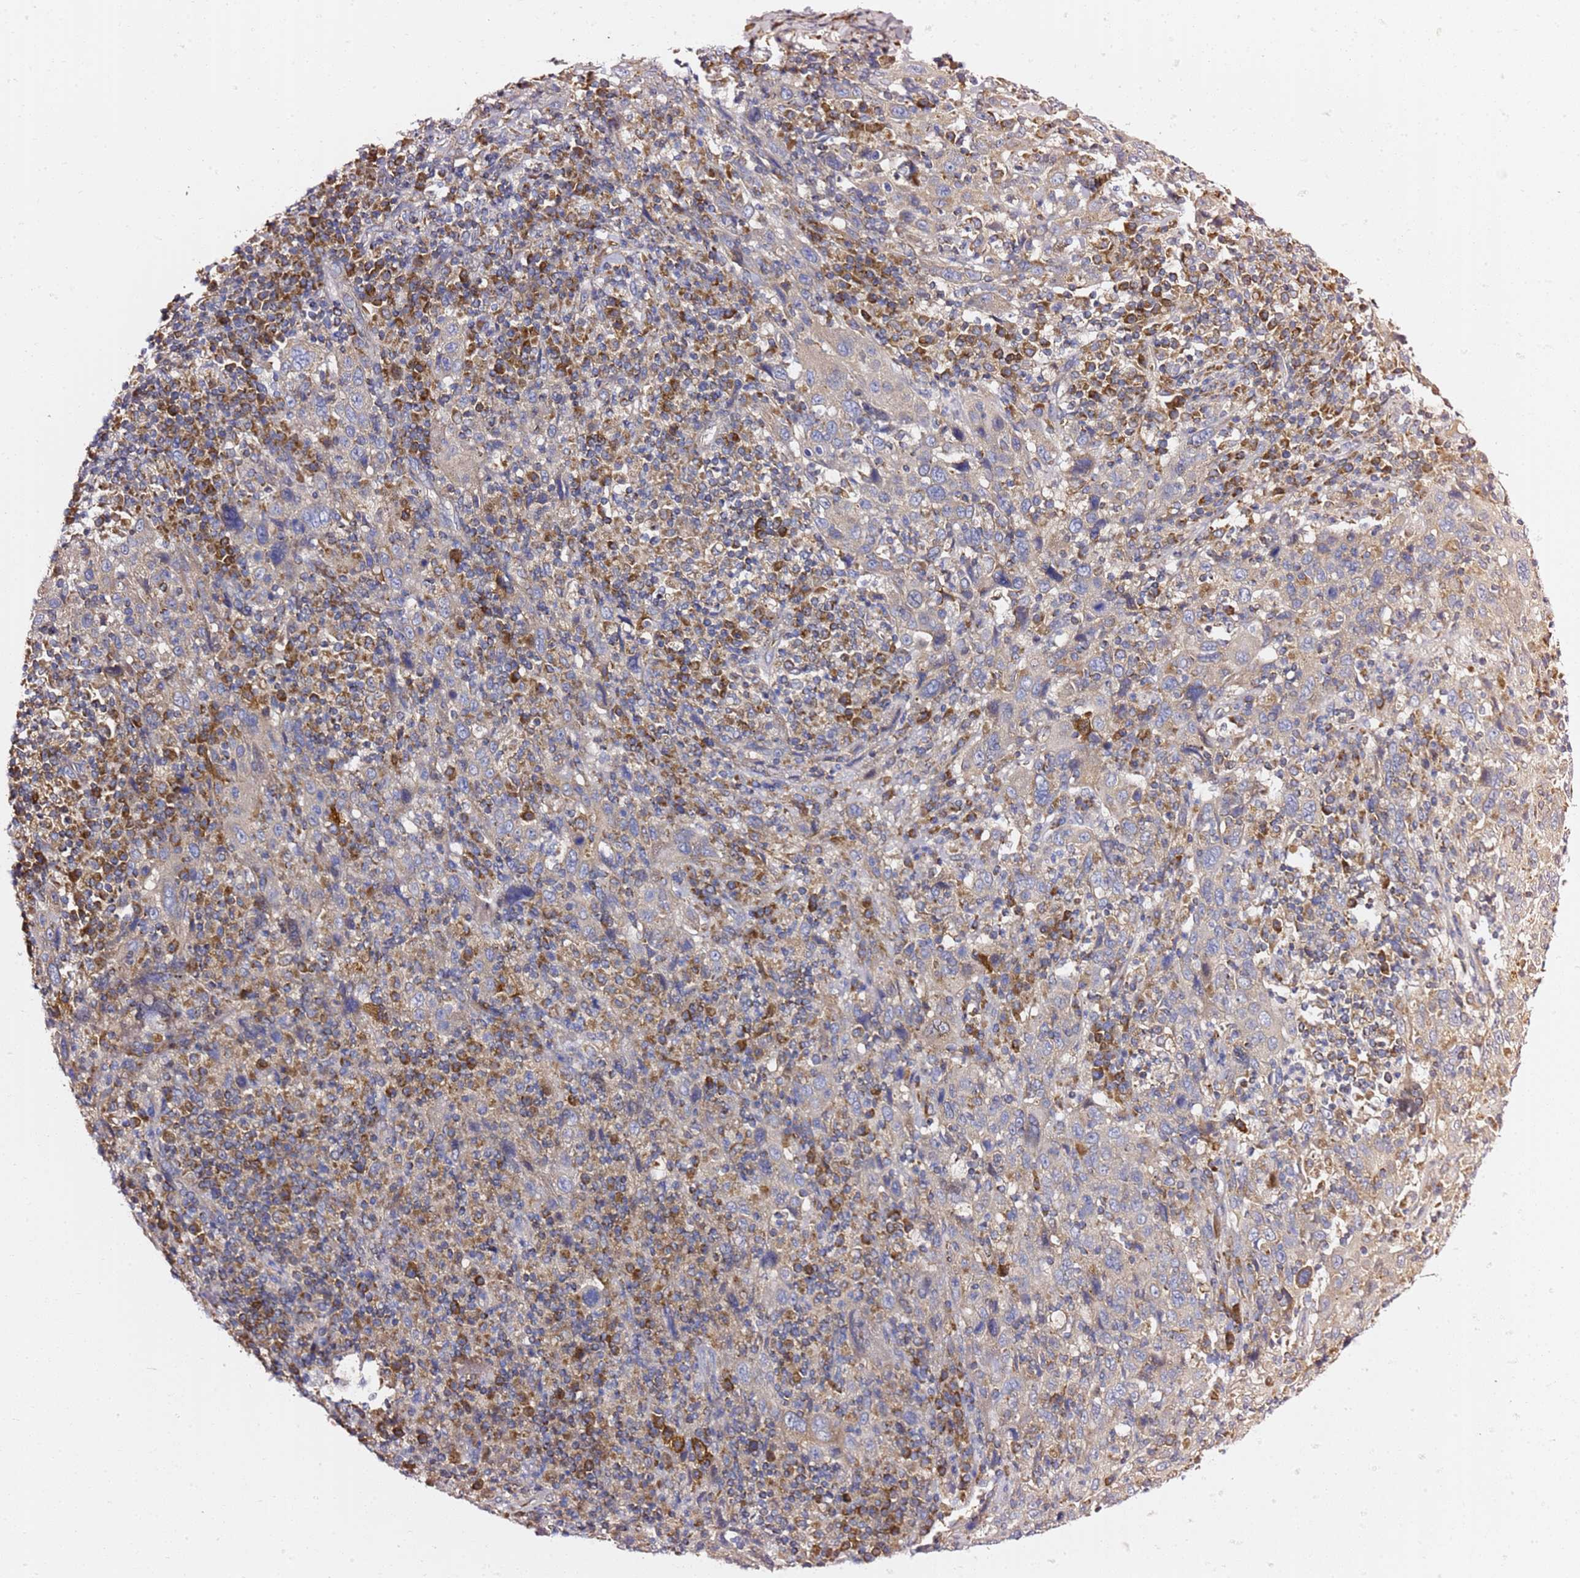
{"staining": {"intensity": "negative", "quantity": "none", "location": "none"}, "tissue": "cervical cancer", "cell_type": "Tumor cells", "image_type": "cancer", "snomed": [{"axis": "morphology", "description": "Squamous cell carcinoma, NOS"}, {"axis": "topography", "description": "Cervix"}], "caption": "This histopathology image is of squamous cell carcinoma (cervical) stained with immunohistochemistry to label a protein in brown with the nuclei are counter-stained blue. There is no expression in tumor cells. Brightfield microscopy of immunohistochemistry (IHC) stained with DAB (3,3'-diaminobenzidine) (brown) and hematoxylin (blue), captured at high magnification.", "gene": "C19orf12", "patient": {"sex": "female", "age": 46}}